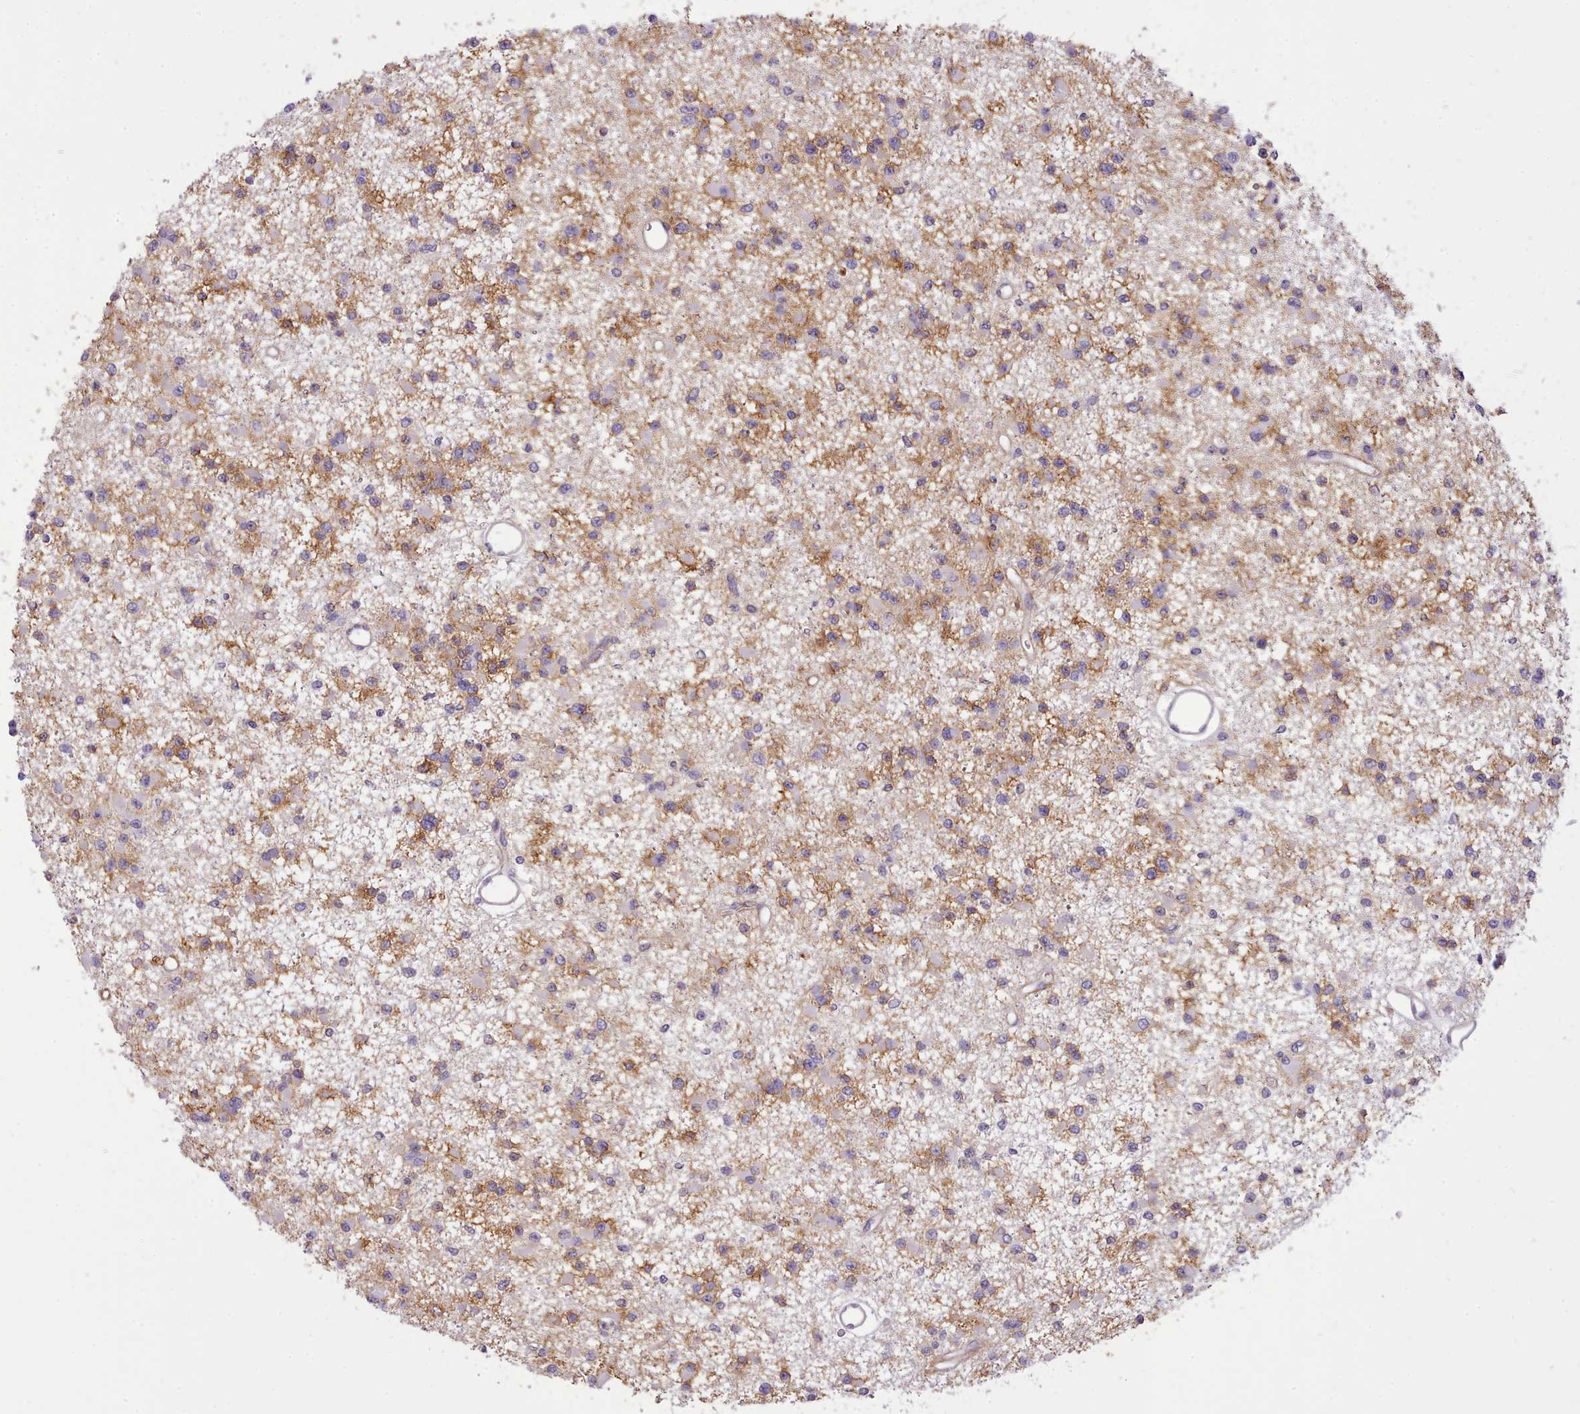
{"staining": {"intensity": "moderate", "quantity": "<25%", "location": "cytoplasmic/membranous"}, "tissue": "glioma", "cell_type": "Tumor cells", "image_type": "cancer", "snomed": [{"axis": "morphology", "description": "Glioma, malignant, Low grade"}, {"axis": "topography", "description": "Brain"}], "caption": "Immunohistochemistry (IHC) of glioma demonstrates low levels of moderate cytoplasmic/membranous staining in approximately <25% of tumor cells. The staining was performed using DAB to visualize the protein expression in brown, while the nuclei were stained in blue with hematoxylin (Magnification: 20x).", "gene": "CYP2A13", "patient": {"sex": "female", "age": 22}}